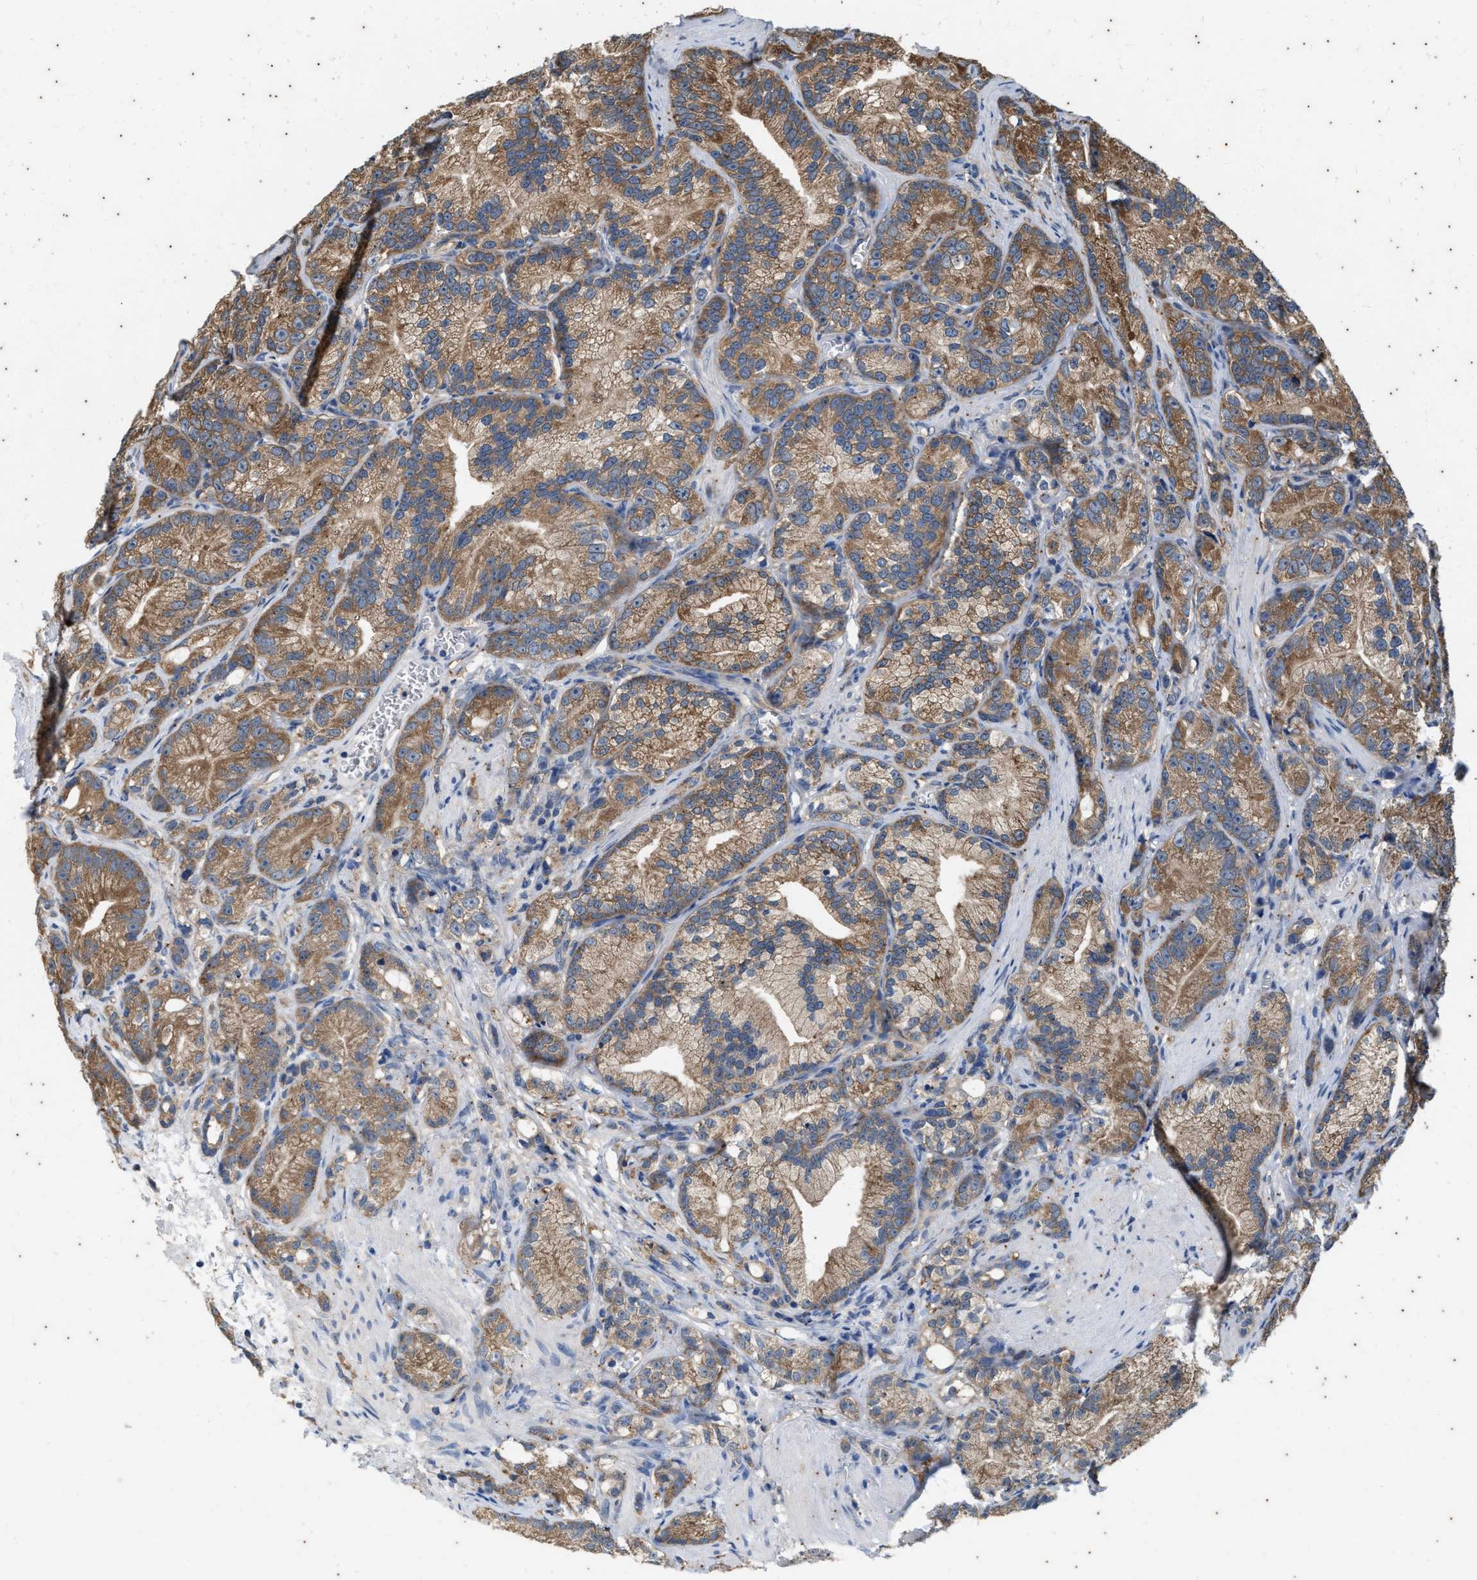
{"staining": {"intensity": "moderate", "quantity": ">75%", "location": "cytoplasmic/membranous"}, "tissue": "prostate cancer", "cell_type": "Tumor cells", "image_type": "cancer", "snomed": [{"axis": "morphology", "description": "Adenocarcinoma, Low grade"}, {"axis": "topography", "description": "Prostate"}], "caption": "Tumor cells show medium levels of moderate cytoplasmic/membranous positivity in approximately >75% of cells in prostate low-grade adenocarcinoma.", "gene": "COX19", "patient": {"sex": "male", "age": 89}}